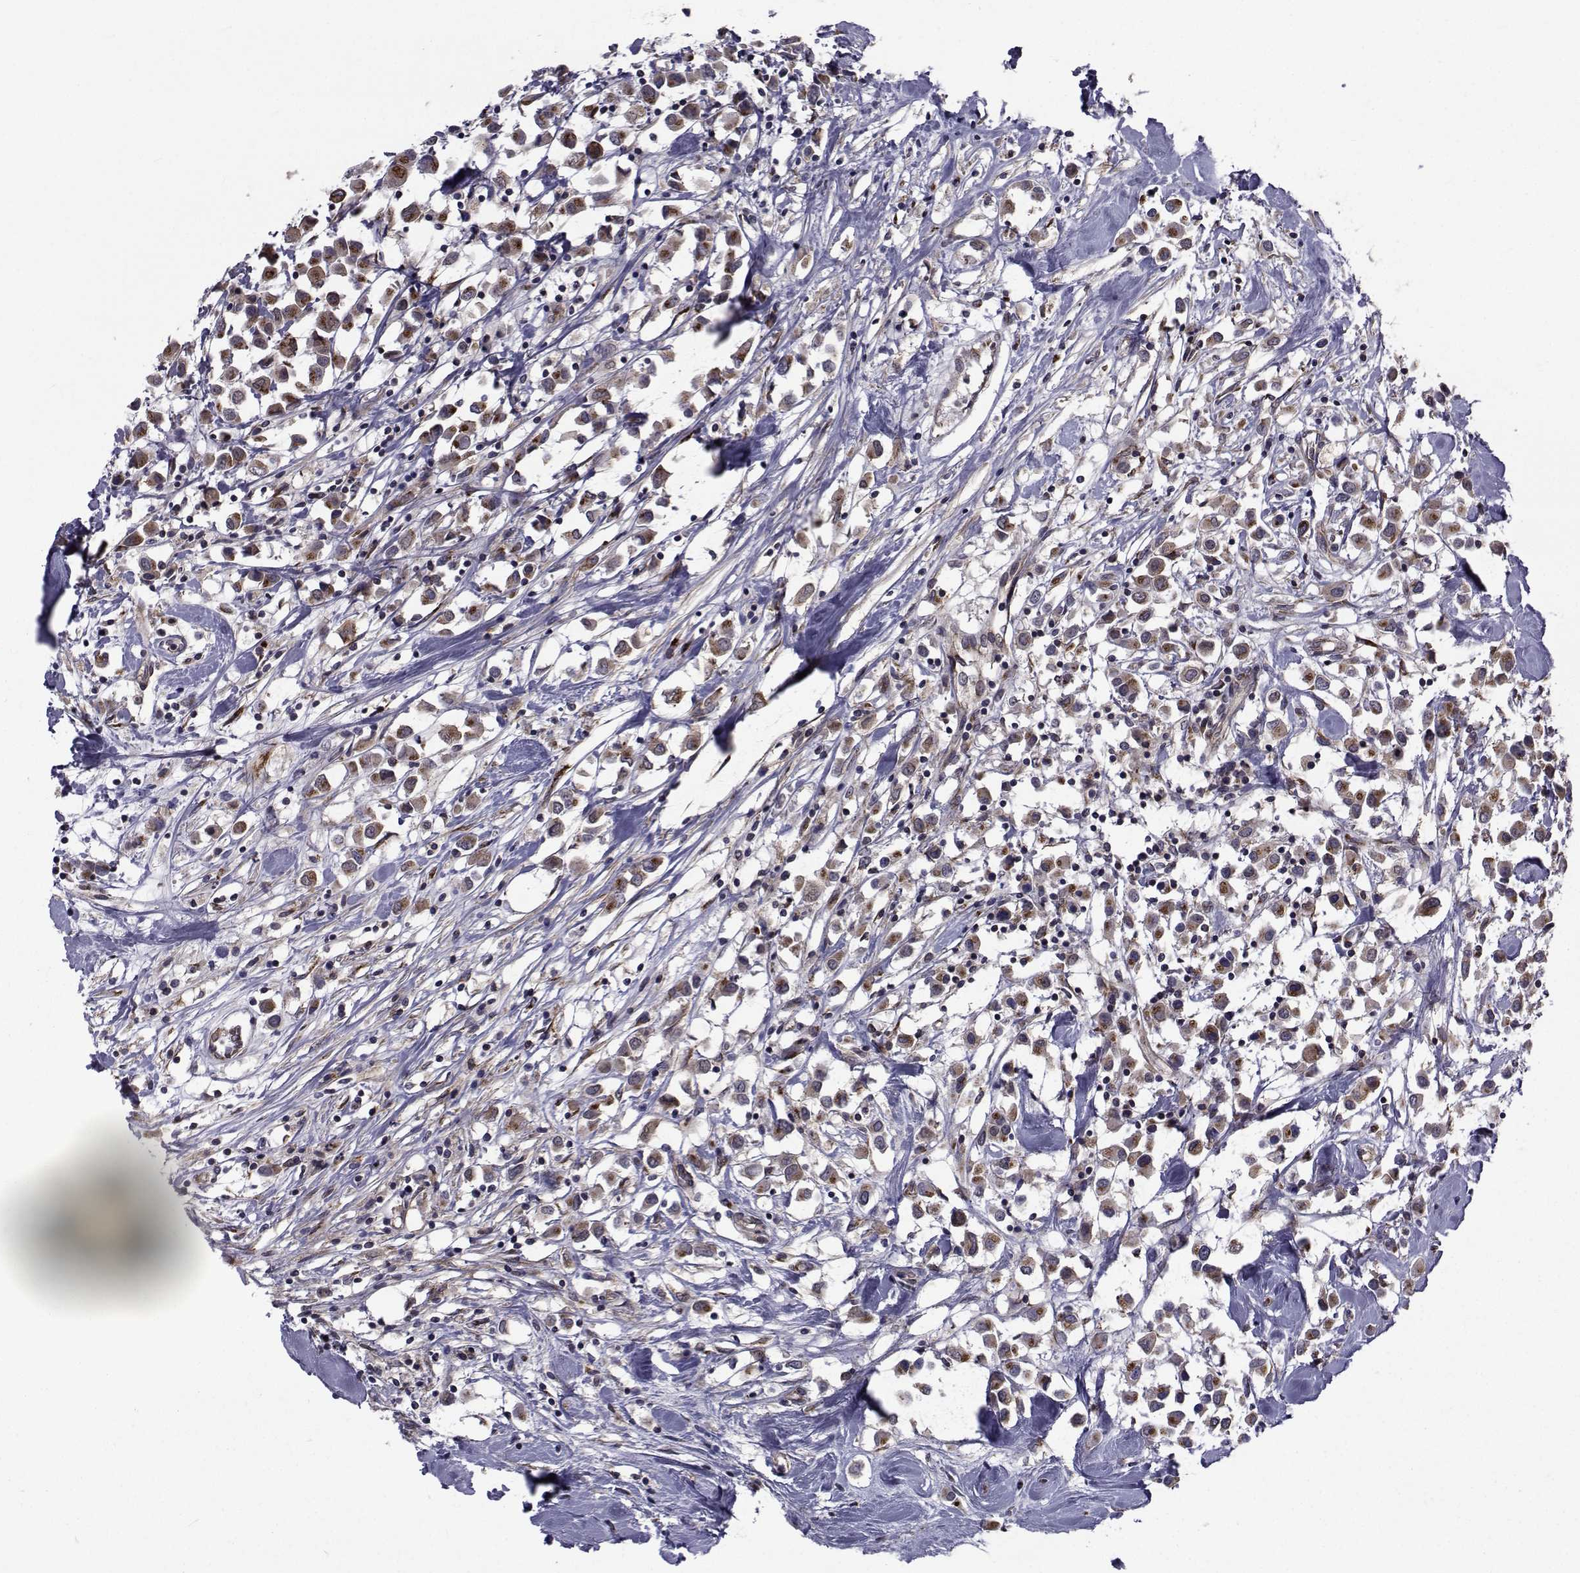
{"staining": {"intensity": "moderate", "quantity": "25%-75%", "location": "cytoplasmic/membranous"}, "tissue": "breast cancer", "cell_type": "Tumor cells", "image_type": "cancer", "snomed": [{"axis": "morphology", "description": "Duct carcinoma"}, {"axis": "topography", "description": "Breast"}], "caption": "Brown immunohistochemical staining in human breast cancer (infiltrating ductal carcinoma) reveals moderate cytoplasmic/membranous positivity in approximately 25%-75% of tumor cells.", "gene": "ATP6V1C2", "patient": {"sex": "female", "age": 61}}